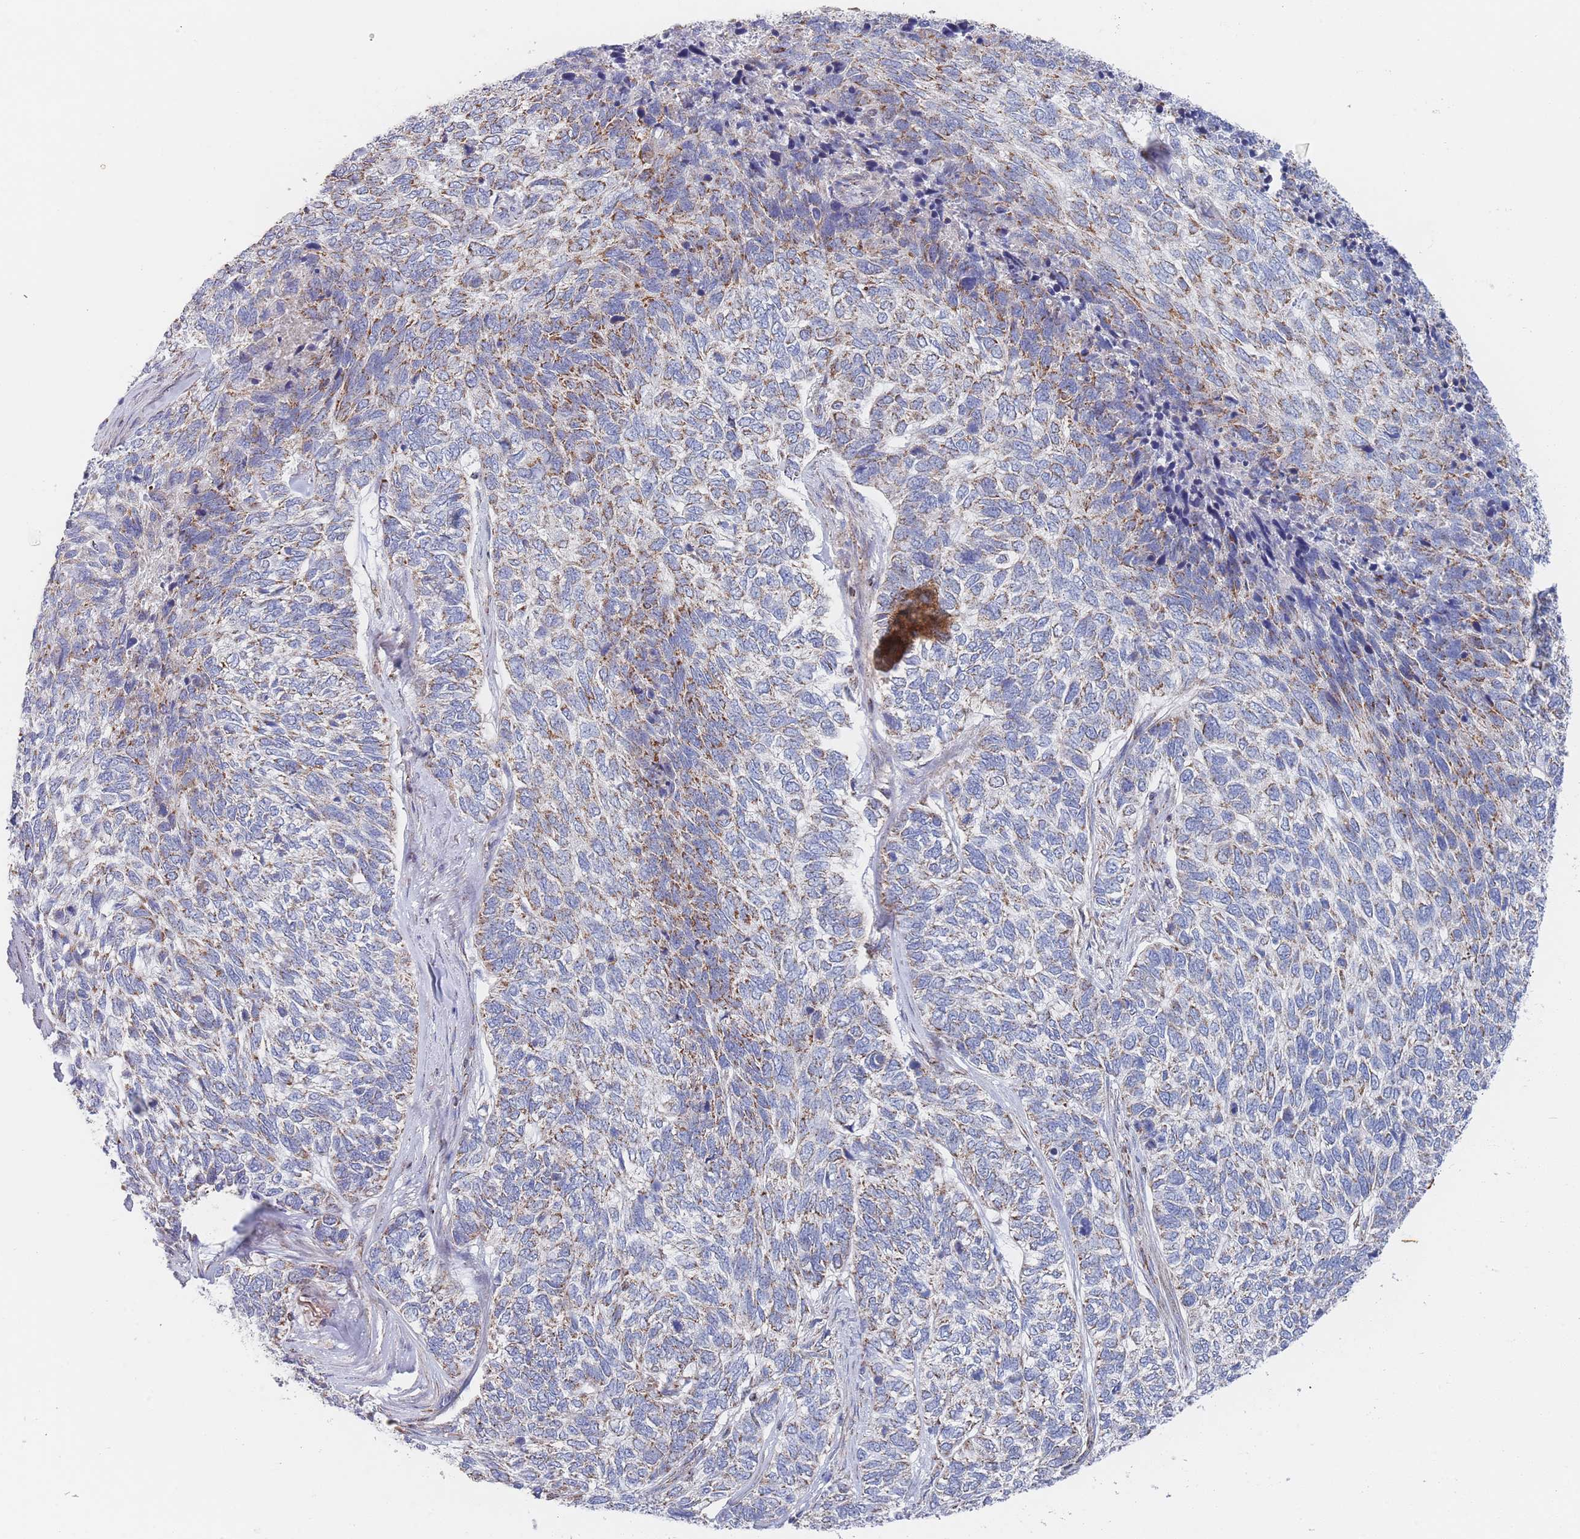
{"staining": {"intensity": "moderate", "quantity": "25%-75%", "location": "cytoplasmic/membranous"}, "tissue": "skin cancer", "cell_type": "Tumor cells", "image_type": "cancer", "snomed": [{"axis": "morphology", "description": "Basal cell carcinoma"}, {"axis": "topography", "description": "Skin"}], "caption": "Immunohistochemical staining of skin cancer shows moderate cytoplasmic/membranous protein staining in approximately 25%-75% of tumor cells. Using DAB (brown) and hematoxylin (blue) stains, captured at high magnification using brightfield microscopy.", "gene": "IKZF4", "patient": {"sex": "female", "age": 65}}